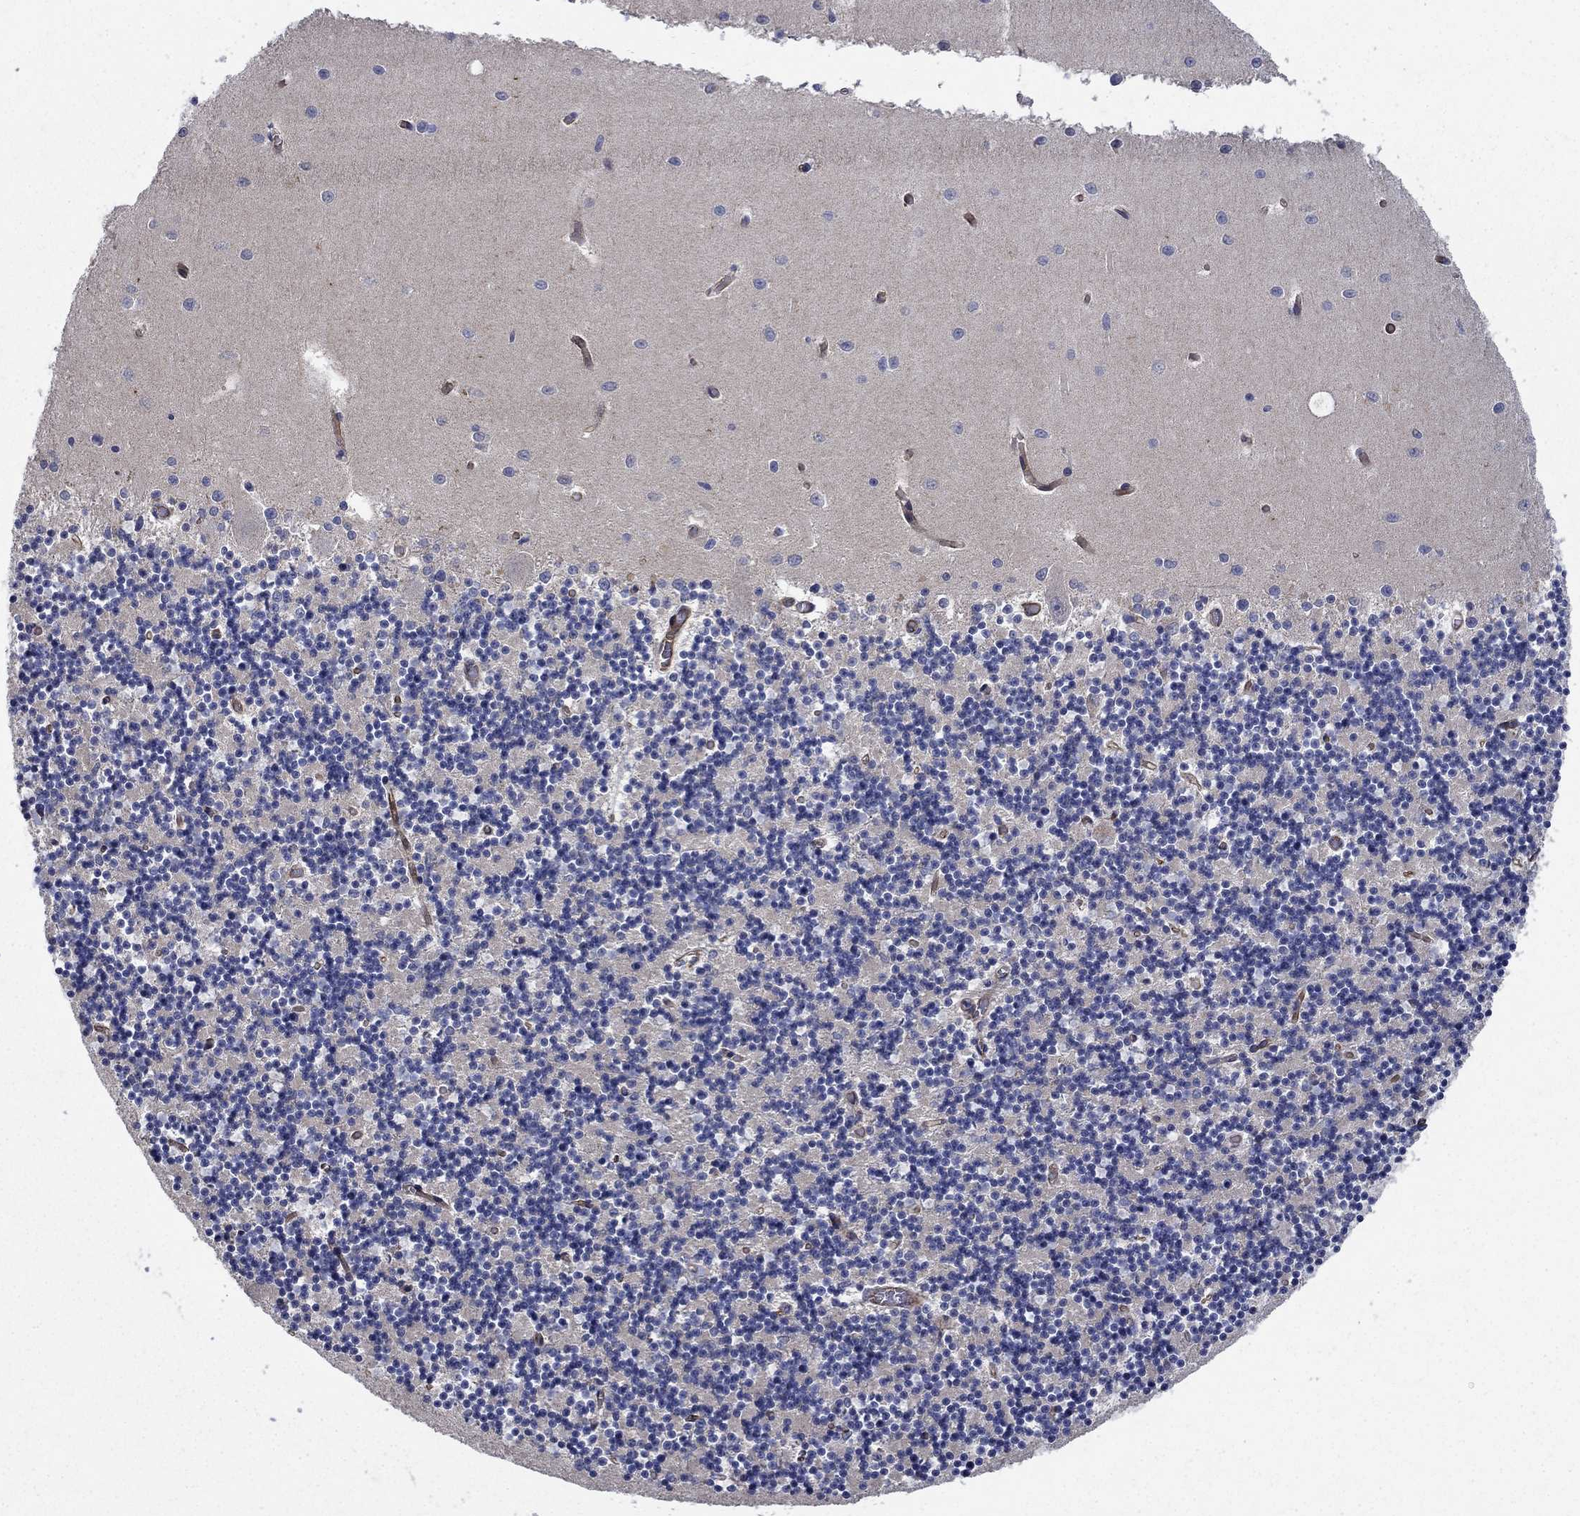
{"staining": {"intensity": "negative", "quantity": "none", "location": "none"}, "tissue": "cerebellum", "cell_type": "Cells in granular layer", "image_type": "normal", "snomed": [{"axis": "morphology", "description": "Normal tissue, NOS"}, {"axis": "topography", "description": "Cerebellum"}], "caption": "Immunohistochemistry (IHC) of benign human cerebellum demonstrates no staining in cells in granular layer. (DAB immunohistochemistry, high magnification).", "gene": "SLC7A1", "patient": {"sex": "female", "age": 64}}